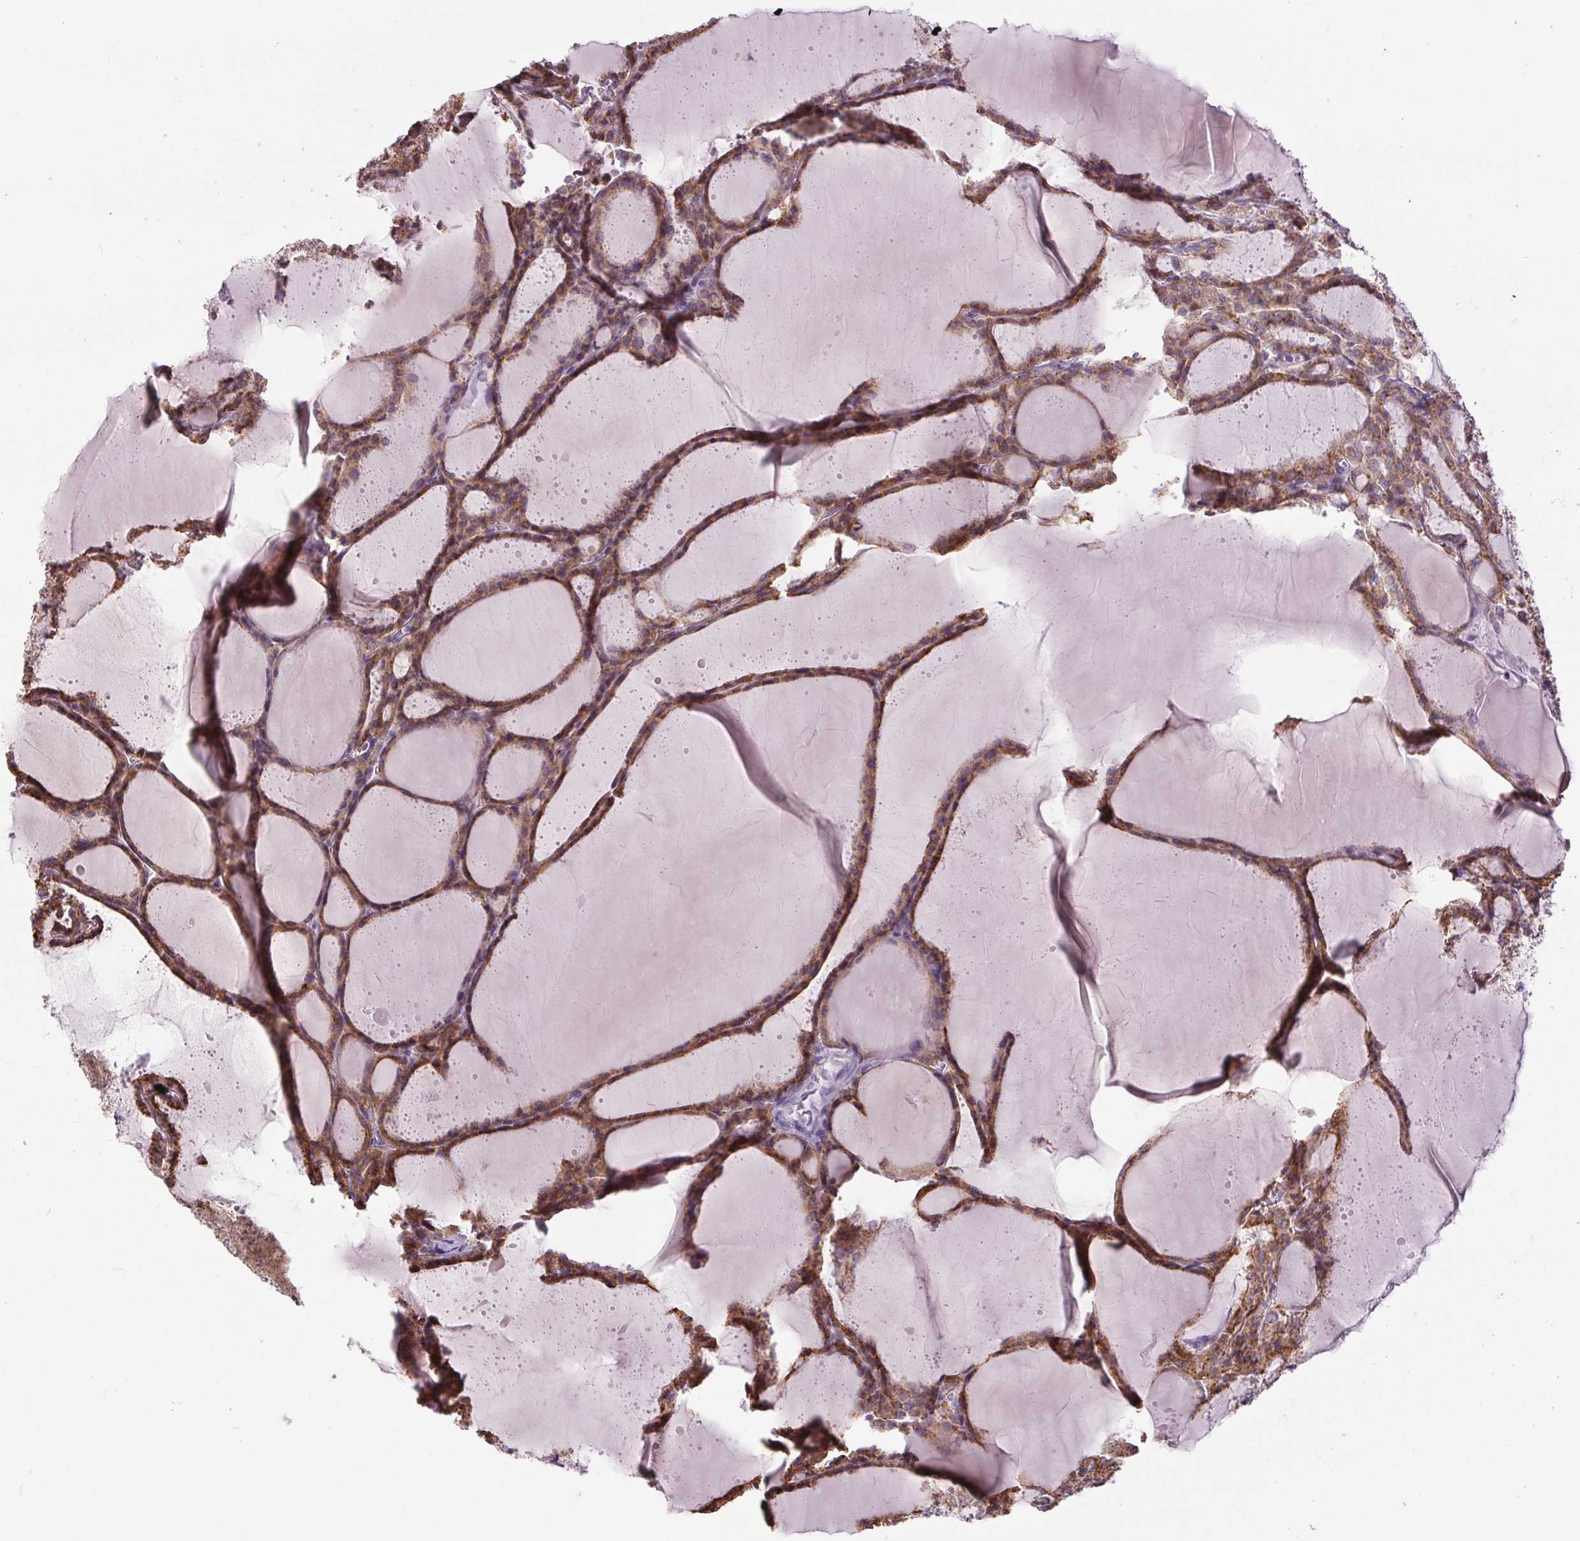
{"staining": {"intensity": "moderate", "quantity": ">75%", "location": "cytoplasmic/membranous"}, "tissue": "thyroid cancer", "cell_type": "Tumor cells", "image_type": "cancer", "snomed": [{"axis": "morphology", "description": "Papillary adenocarcinoma, NOS"}, {"axis": "topography", "description": "Thyroid gland"}], "caption": "Human thyroid papillary adenocarcinoma stained for a protein (brown) demonstrates moderate cytoplasmic/membranous positive expression in approximately >75% of tumor cells.", "gene": "SMIM6", "patient": {"sex": "male", "age": 87}}